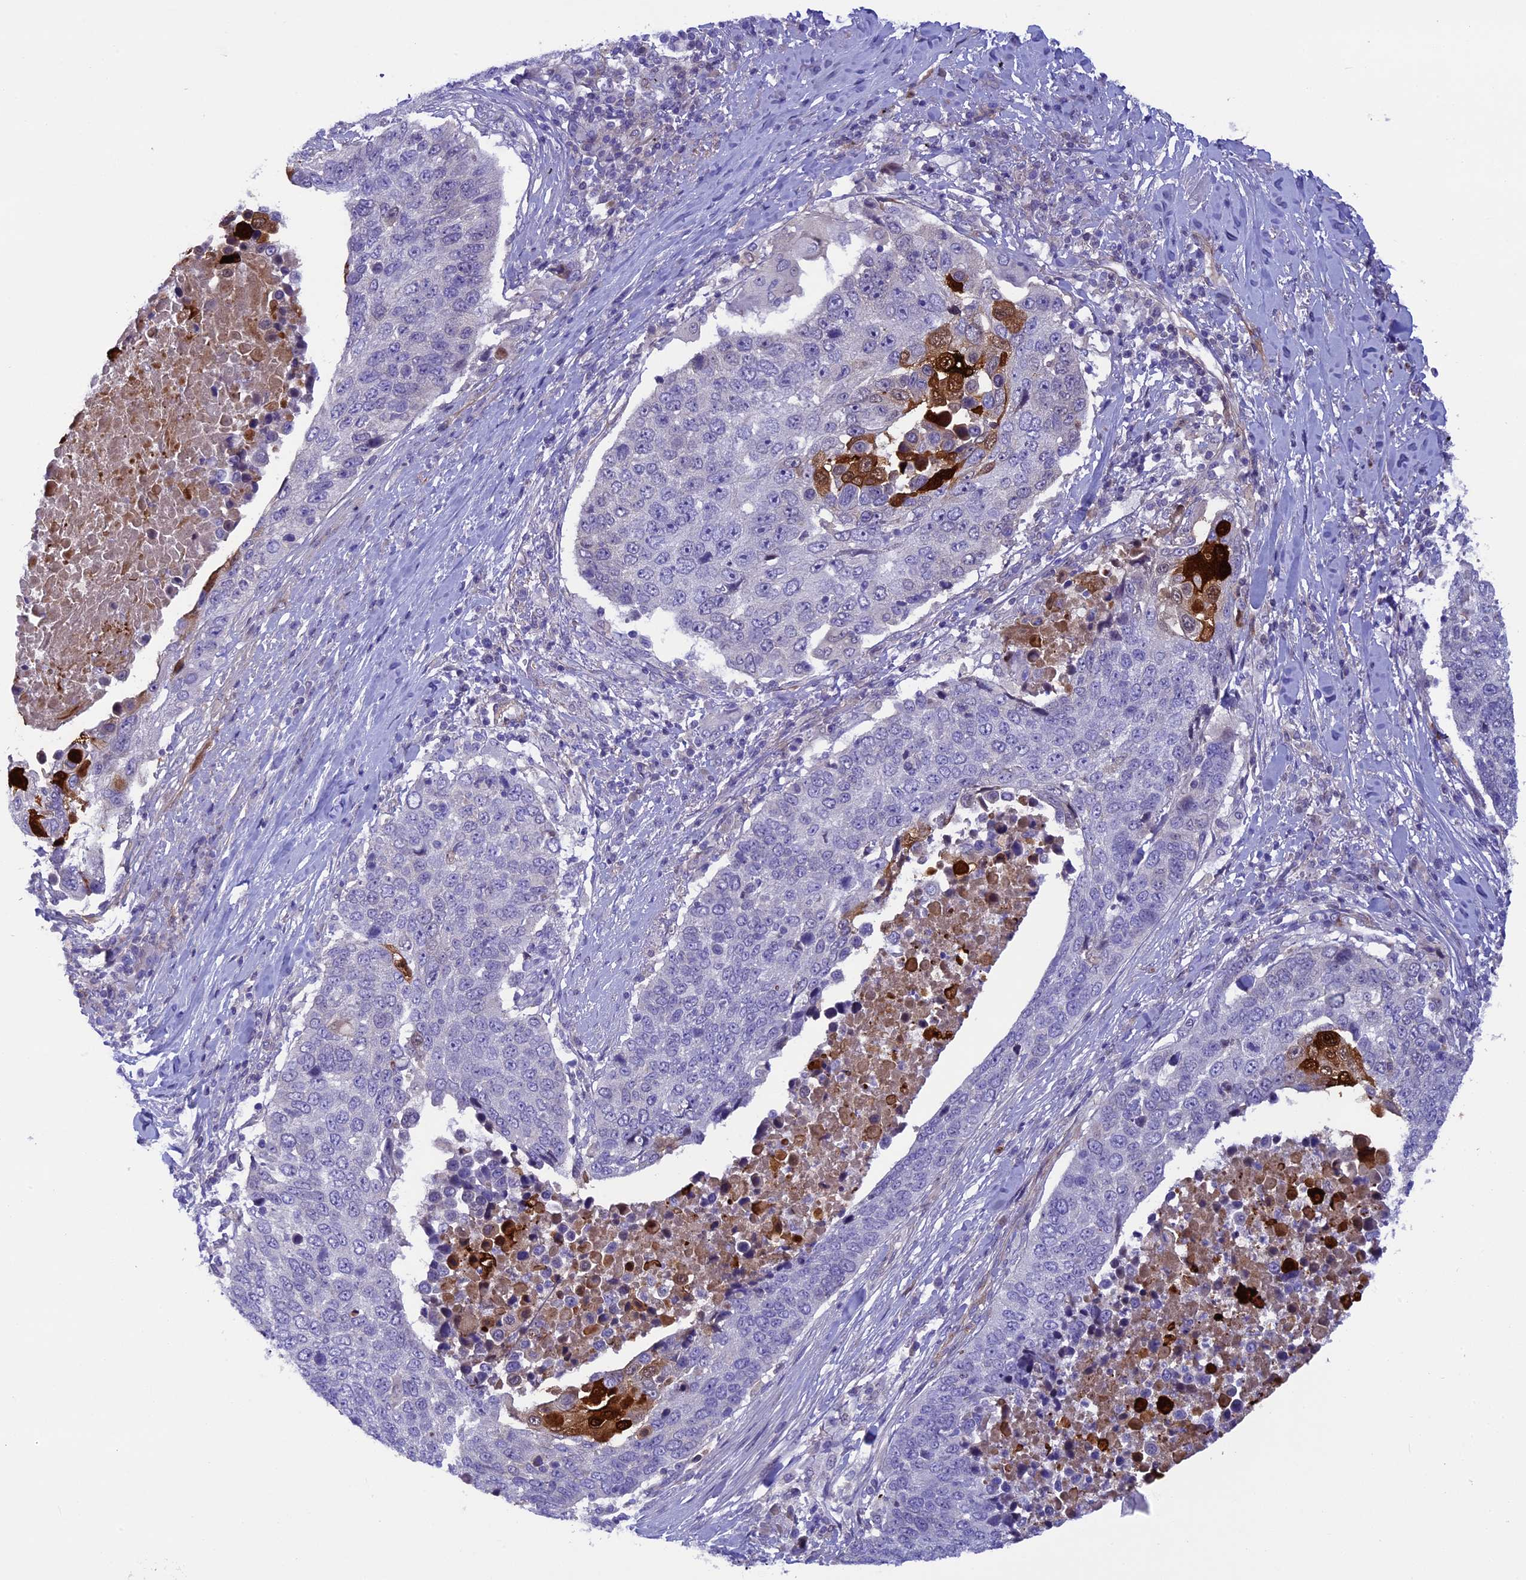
{"staining": {"intensity": "strong", "quantity": "<25%", "location": "cytoplasmic/membranous,nuclear"}, "tissue": "lung cancer", "cell_type": "Tumor cells", "image_type": "cancer", "snomed": [{"axis": "morphology", "description": "Squamous cell carcinoma, NOS"}, {"axis": "topography", "description": "Lung"}], "caption": "The immunohistochemical stain labels strong cytoplasmic/membranous and nuclear staining in tumor cells of lung squamous cell carcinoma tissue. The staining was performed using DAB (3,3'-diaminobenzidine), with brown indicating positive protein expression. Nuclei are stained blue with hematoxylin.", "gene": "LOXL1", "patient": {"sex": "male", "age": 66}}